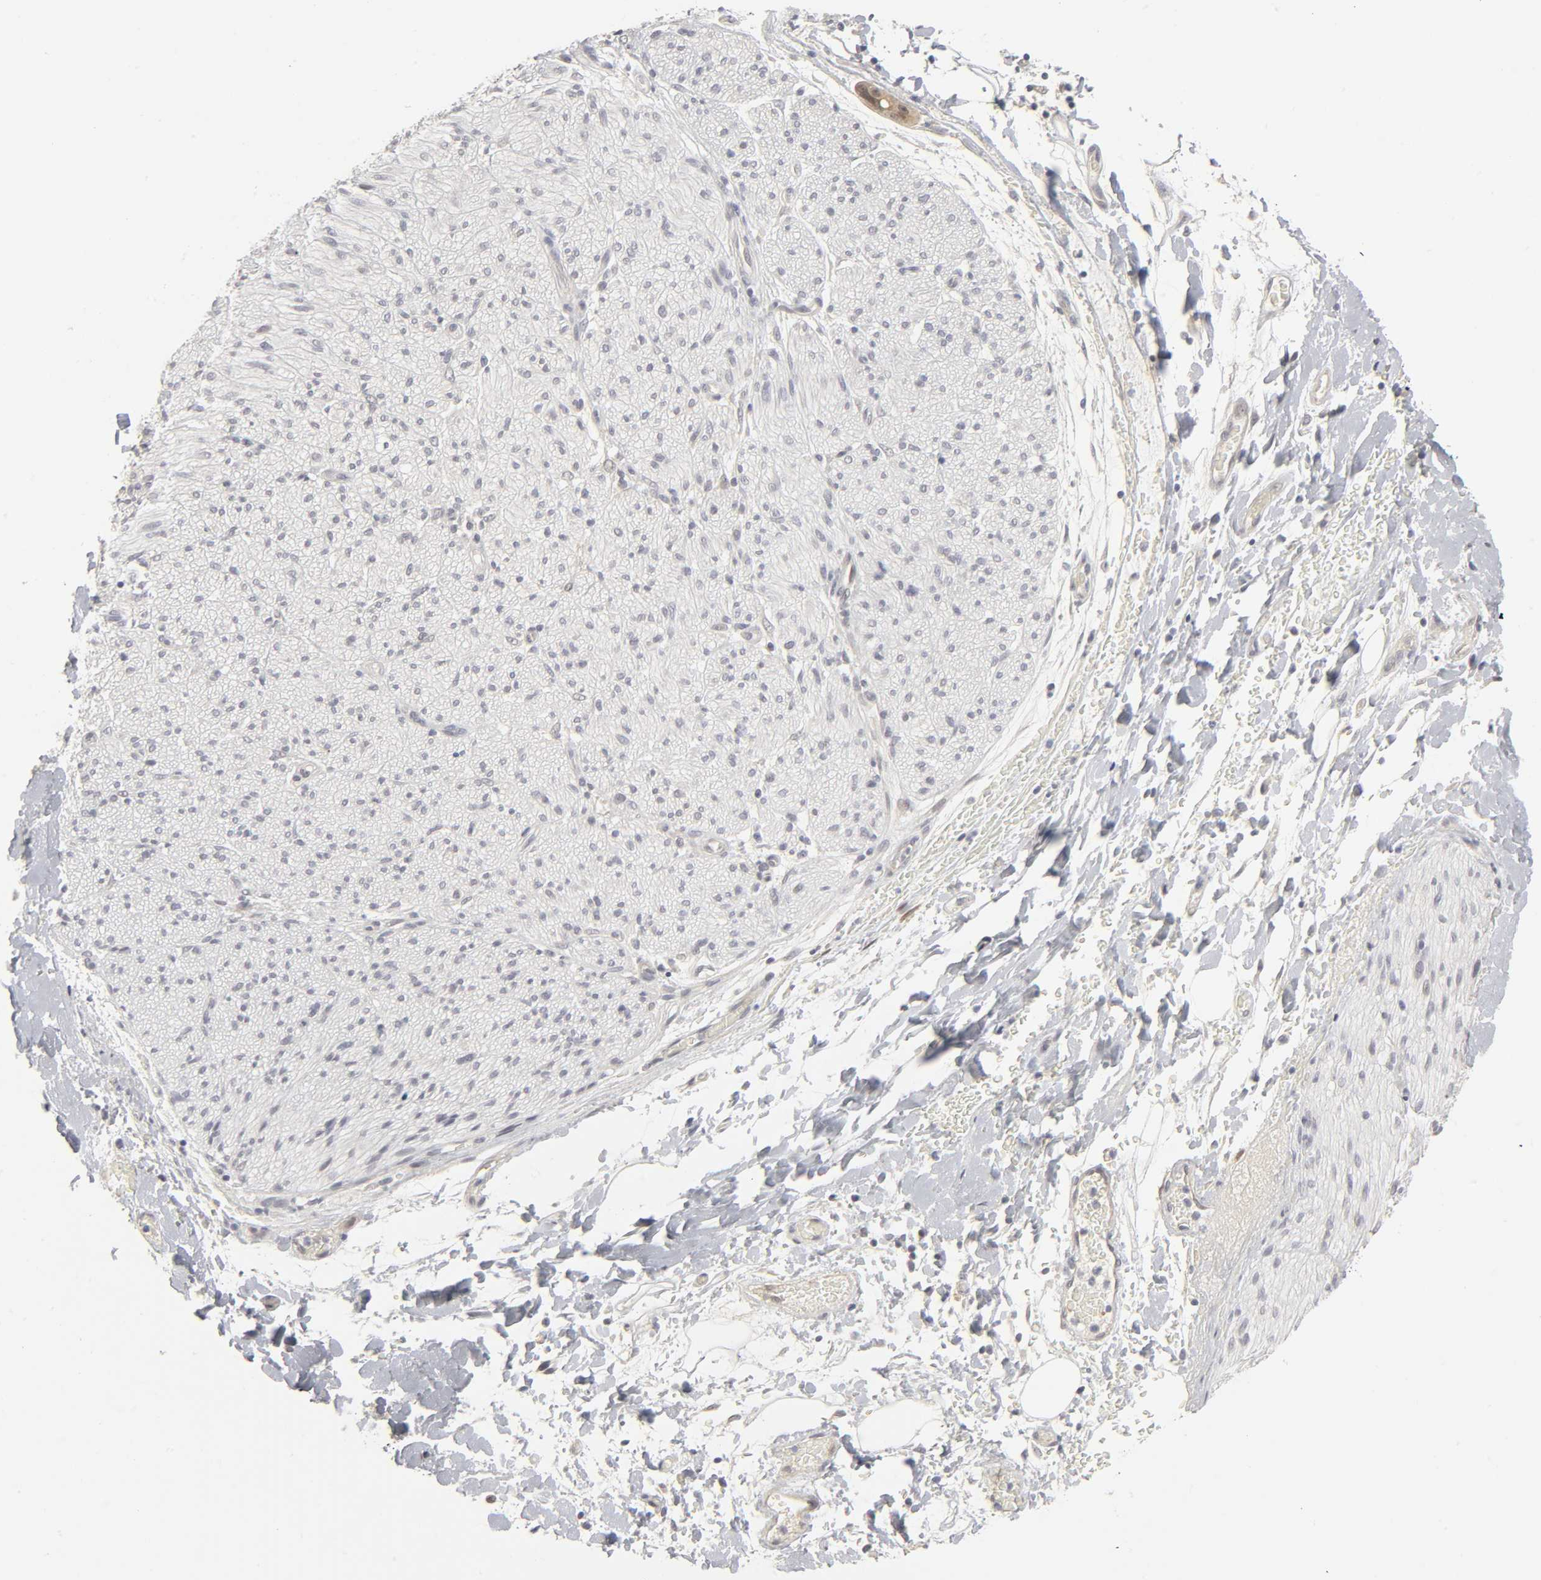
{"staining": {"intensity": "negative", "quantity": "none", "location": "none"}, "tissue": "adipose tissue", "cell_type": "Adipocytes", "image_type": "normal", "snomed": [{"axis": "morphology", "description": "Normal tissue, NOS"}, {"axis": "morphology", "description": "Cholangiocarcinoma"}, {"axis": "topography", "description": "Liver"}, {"axis": "topography", "description": "Peripheral nerve tissue"}], "caption": "High power microscopy micrograph of an immunohistochemistry (IHC) micrograph of normal adipose tissue, revealing no significant positivity in adipocytes. Brightfield microscopy of IHC stained with DAB (3,3'-diaminobenzidine) (brown) and hematoxylin (blue), captured at high magnification.", "gene": "PDLIM3", "patient": {"sex": "male", "age": 50}}